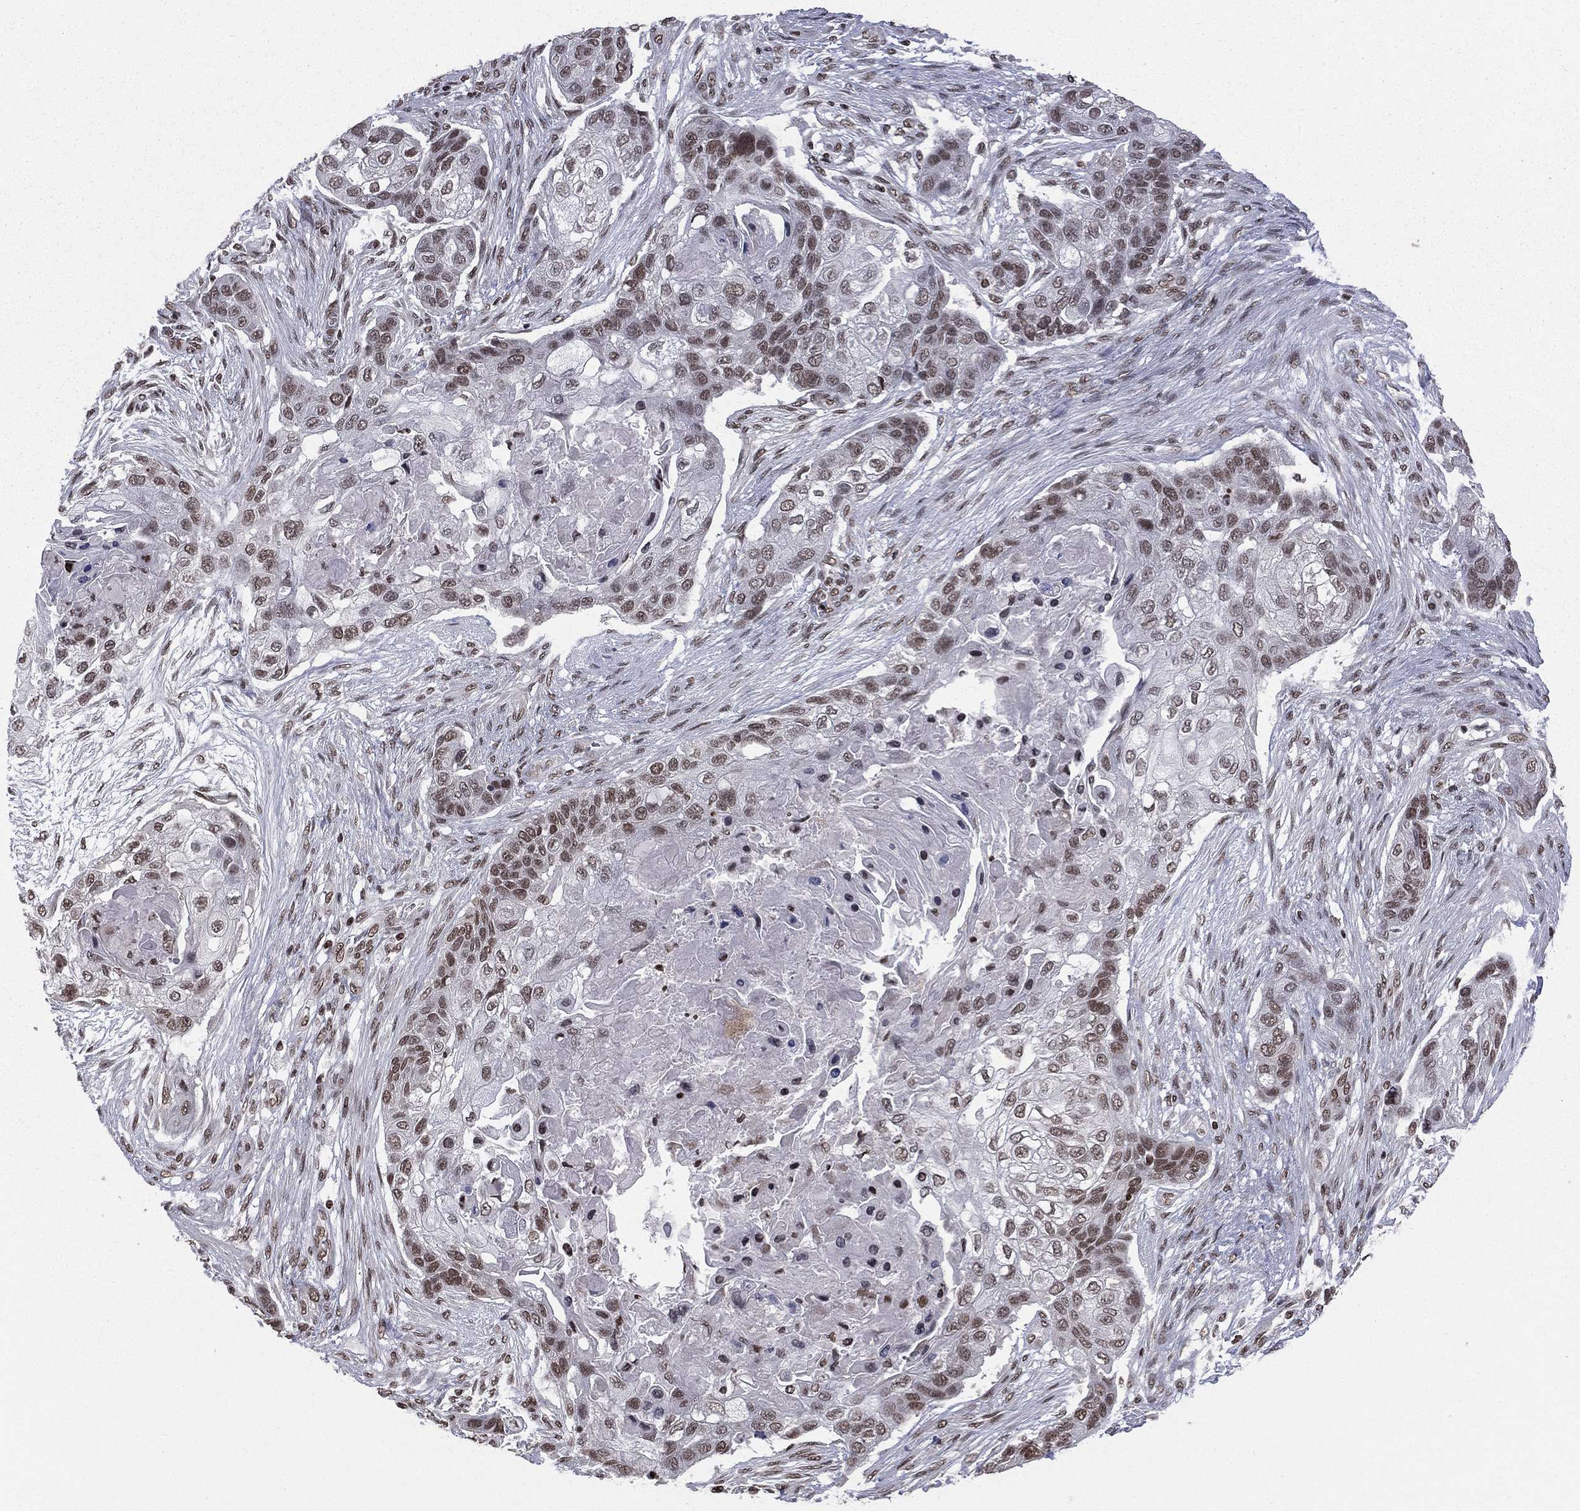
{"staining": {"intensity": "strong", "quantity": "<25%", "location": "nuclear"}, "tissue": "lung cancer", "cell_type": "Tumor cells", "image_type": "cancer", "snomed": [{"axis": "morphology", "description": "Squamous cell carcinoma, NOS"}, {"axis": "topography", "description": "Lung"}], "caption": "Immunohistochemistry (IHC) (DAB (3,3'-diaminobenzidine)) staining of lung cancer (squamous cell carcinoma) displays strong nuclear protein positivity in about <25% of tumor cells.", "gene": "RFX7", "patient": {"sex": "male", "age": 69}}